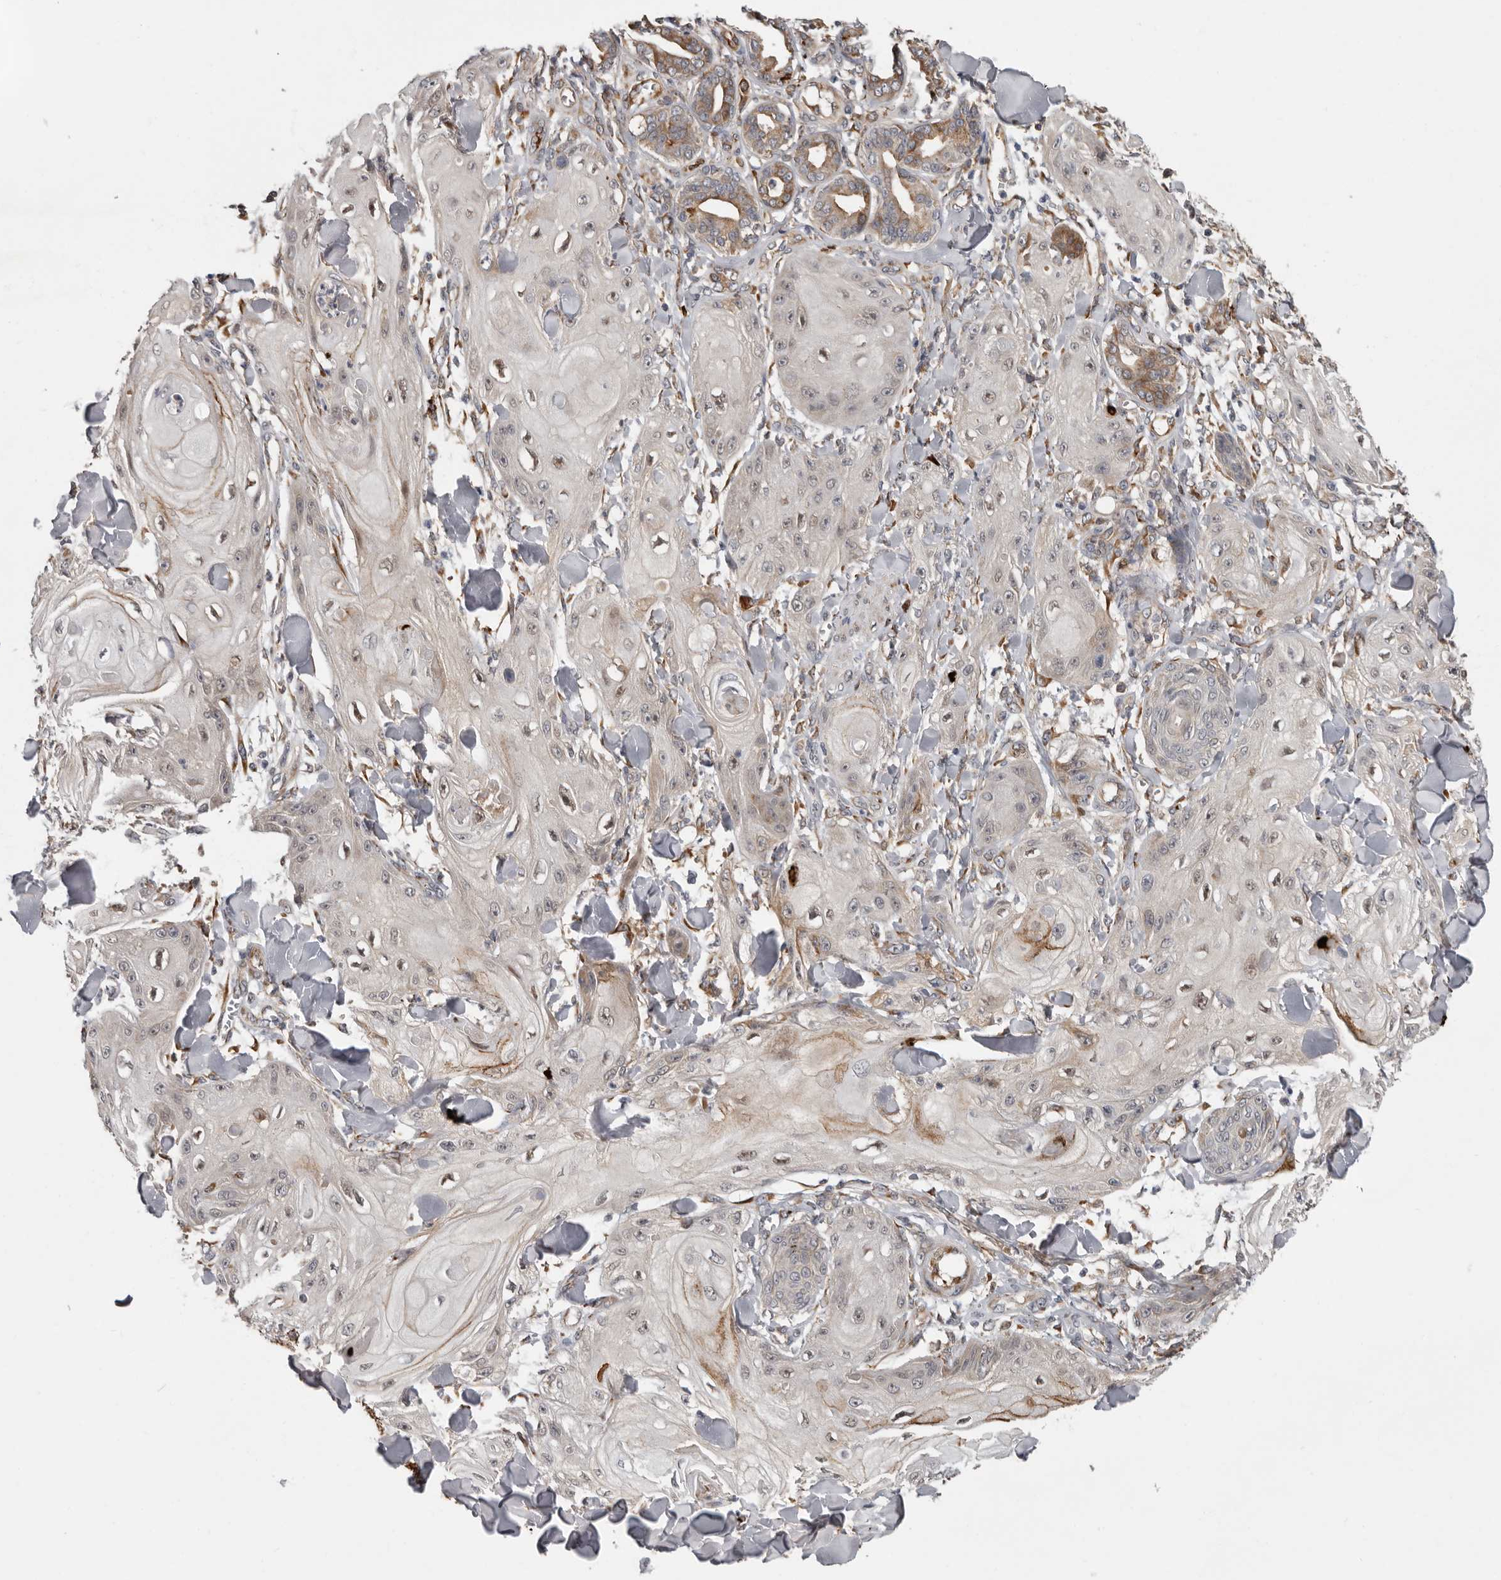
{"staining": {"intensity": "moderate", "quantity": "<25%", "location": "cytoplasmic/membranous"}, "tissue": "skin cancer", "cell_type": "Tumor cells", "image_type": "cancer", "snomed": [{"axis": "morphology", "description": "Squamous cell carcinoma, NOS"}, {"axis": "topography", "description": "Skin"}], "caption": "Skin squamous cell carcinoma tissue shows moderate cytoplasmic/membranous positivity in approximately <25% of tumor cells, visualized by immunohistochemistry. The protein is stained brown, and the nuclei are stained in blue (DAB (3,3'-diaminobenzidine) IHC with brightfield microscopy, high magnification).", "gene": "MTF1", "patient": {"sex": "male", "age": 74}}